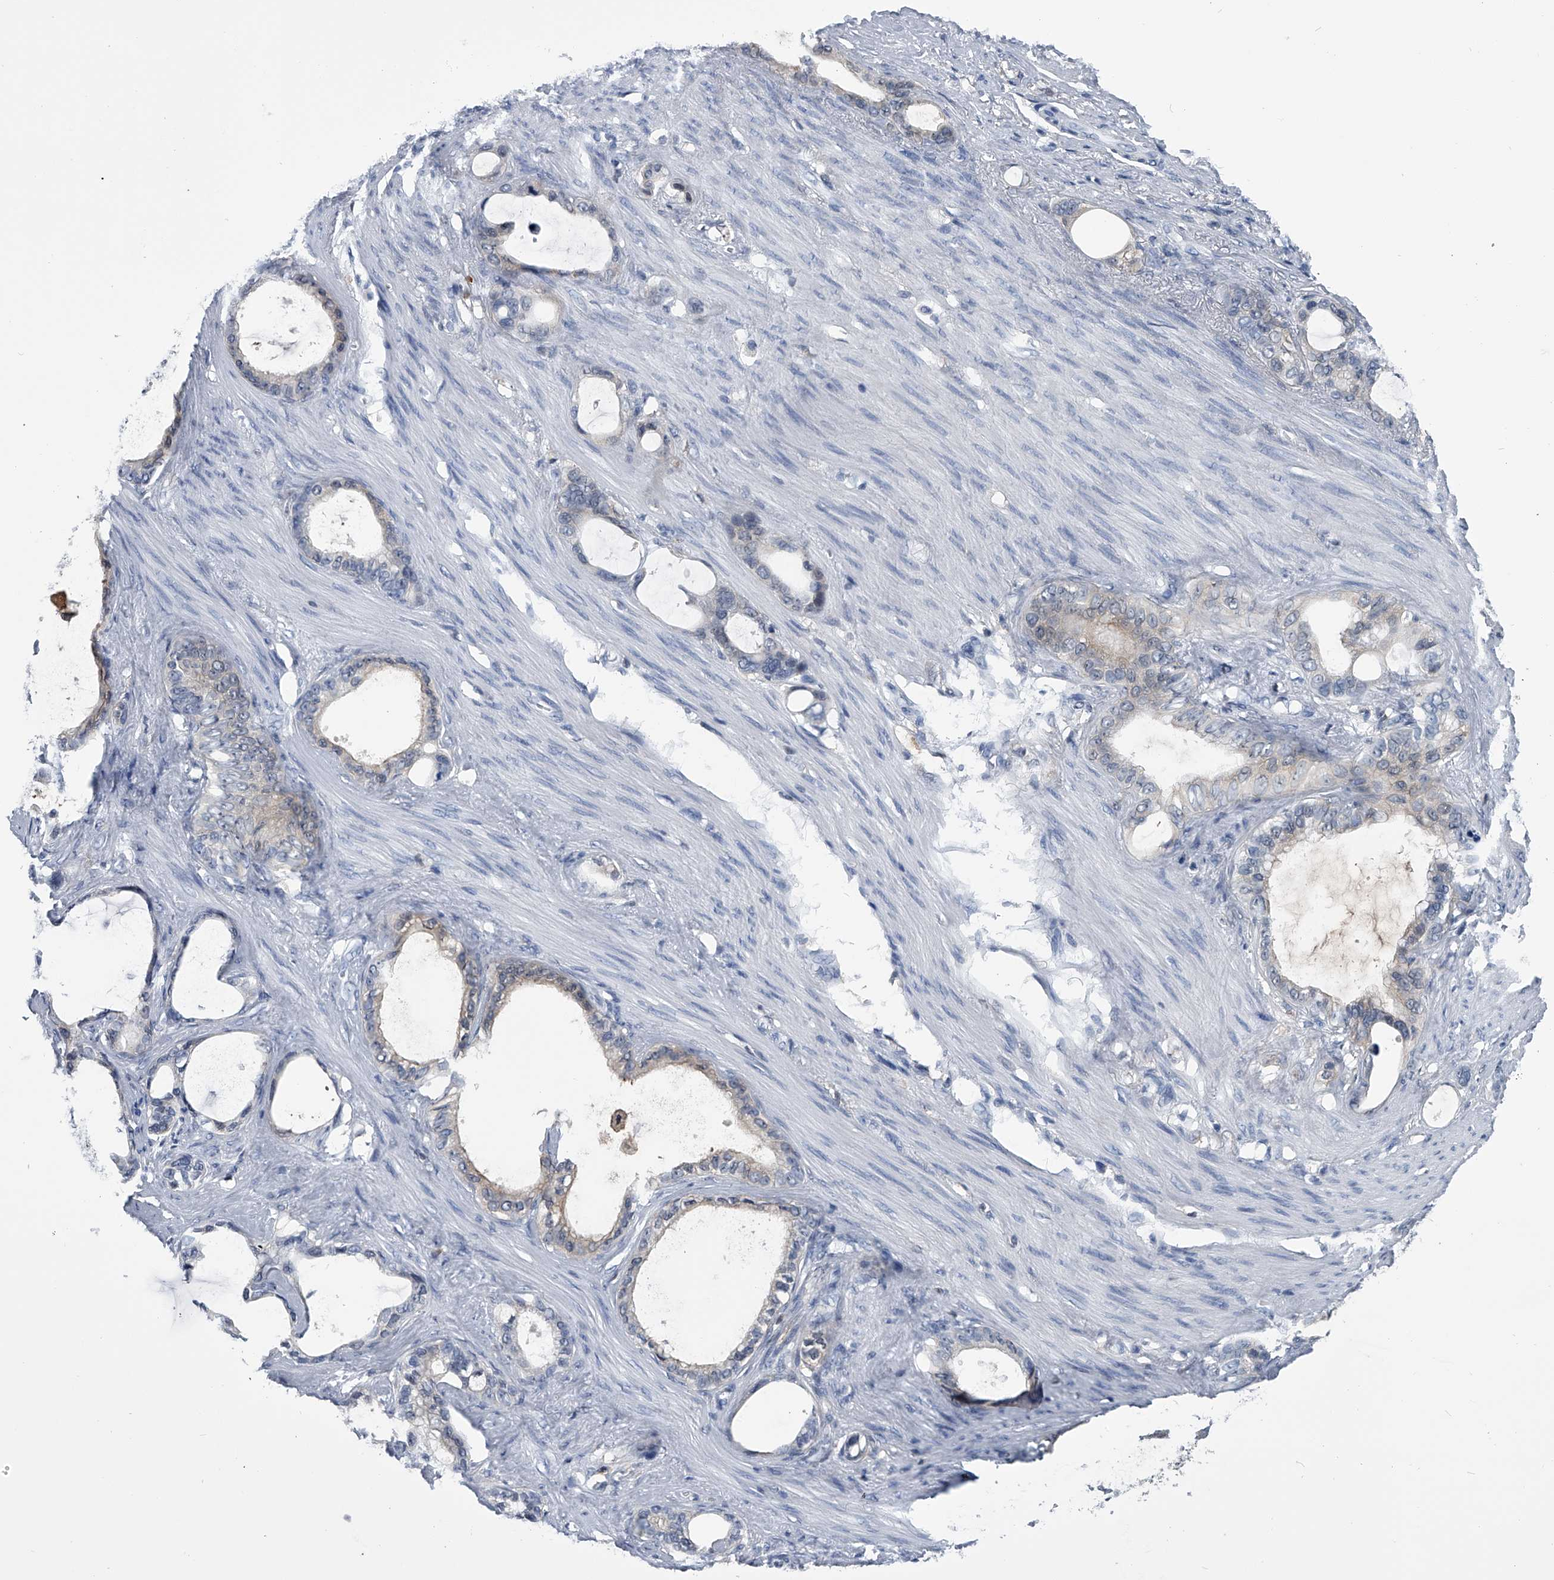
{"staining": {"intensity": "negative", "quantity": "none", "location": "none"}, "tissue": "stomach cancer", "cell_type": "Tumor cells", "image_type": "cancer", "snomed": [{"axis": "morphology", "description": "Adenocarcinoma, NOS"}, {"axis": "topography", "description": "Stomach"}], "caption": "An image of human stomach adenocarcinoma is negative for staining in tumor cells.", "gene": "PDXK", "patient": {"sex": "female", "age": 75}}